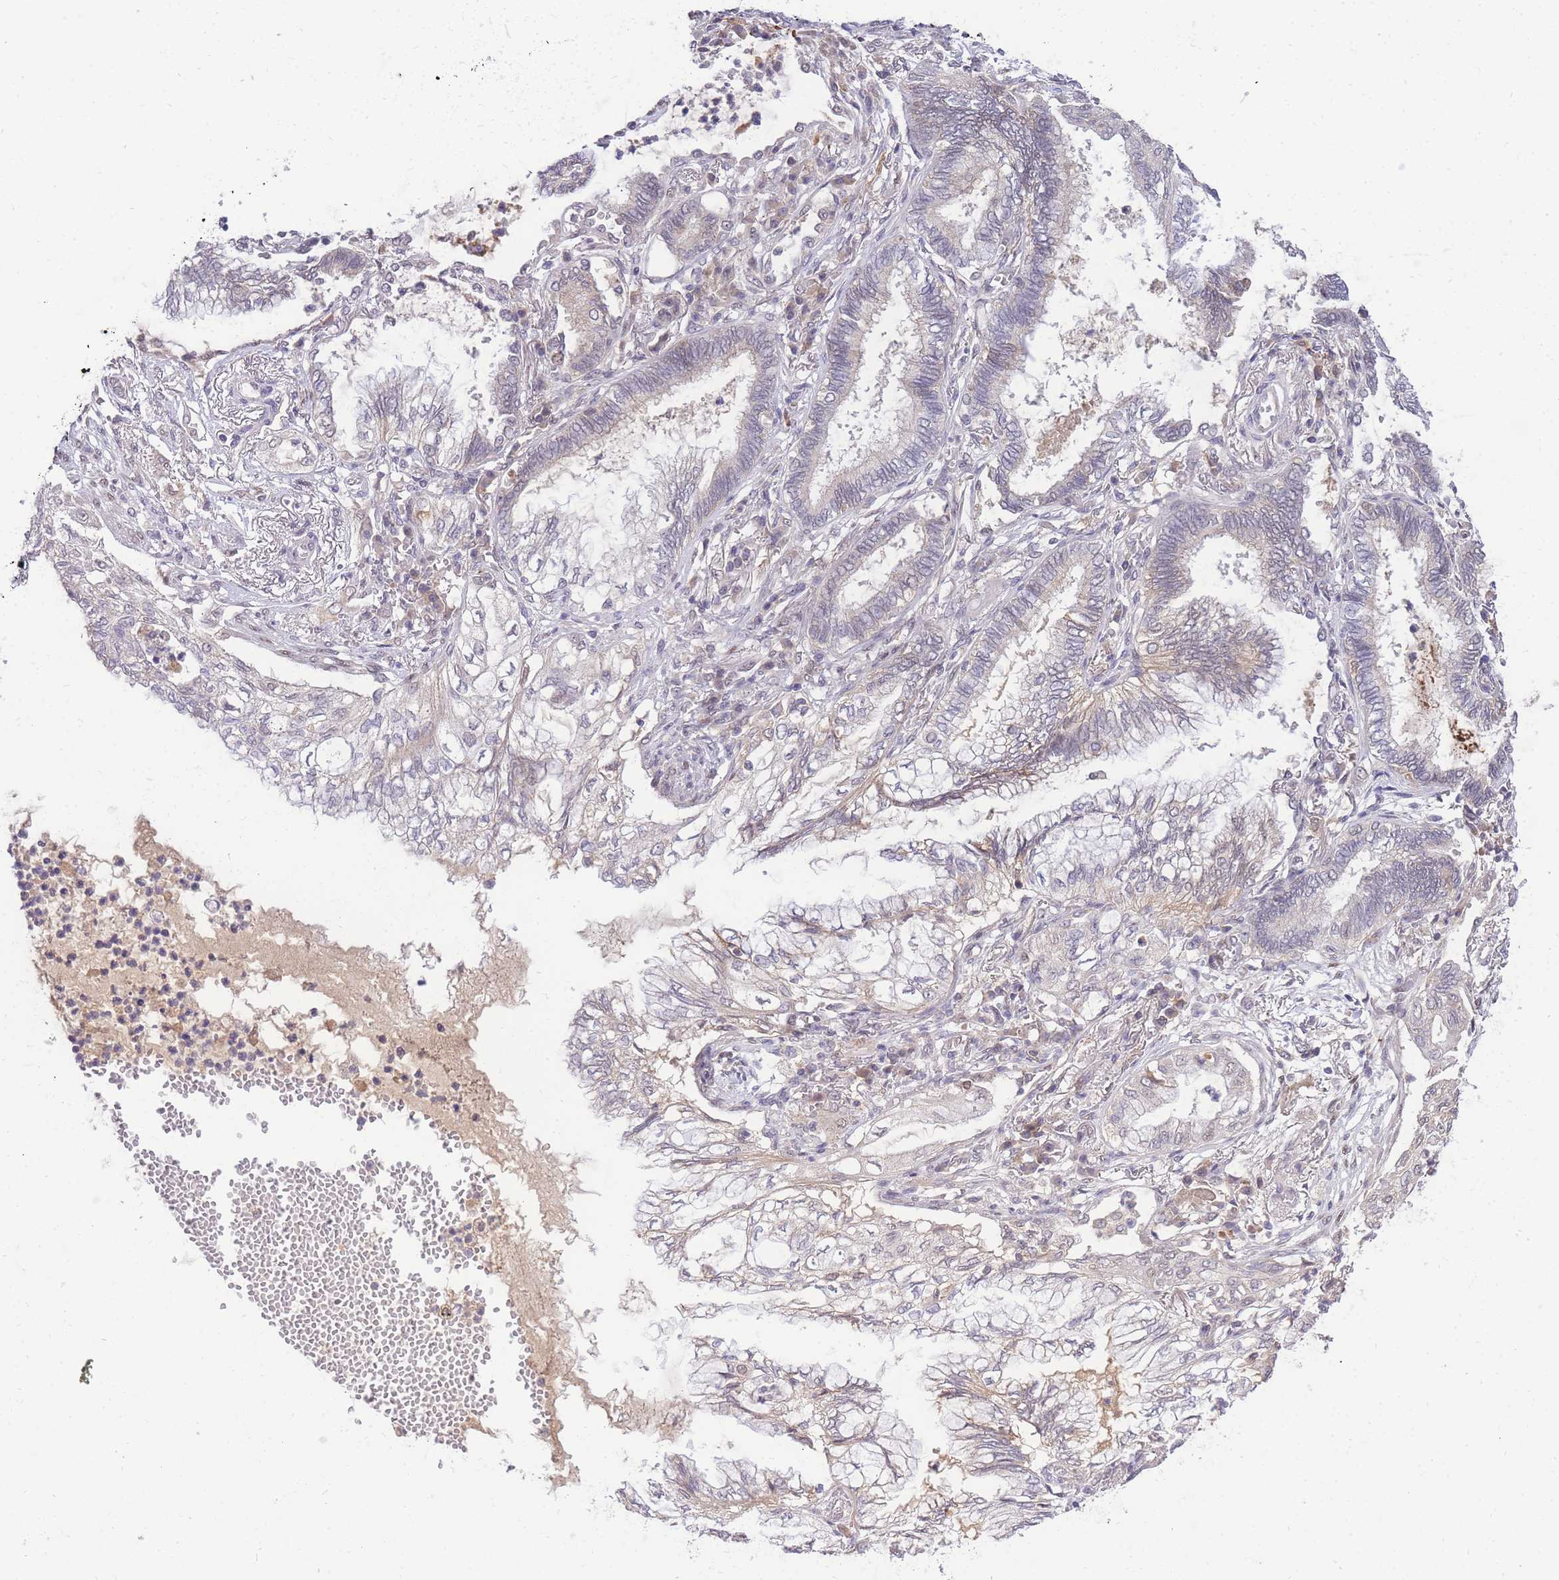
{"staining": {"intensity": "negative", "quantity": "none", "location": "none"}, "tissue": "lung cancer", "cell_type": "Tumor cells", "image_type": "cancer", "snomed": [{"axis": "morphology", "description": "Adenocarcinoma, NOS"}, {"axis": "topography", "description": "Lung"}], "caption": "This micrograph is of lung cancer stained with immunohistochemistry to label a protein in brown with the nuclei are counter-stained blue. There is no expression in tumor cells. (DAB immunohistochemistry with hematoxylin counter stain).", "gene": "PUS10", "patient": {"sex": "female", "age": 70}}